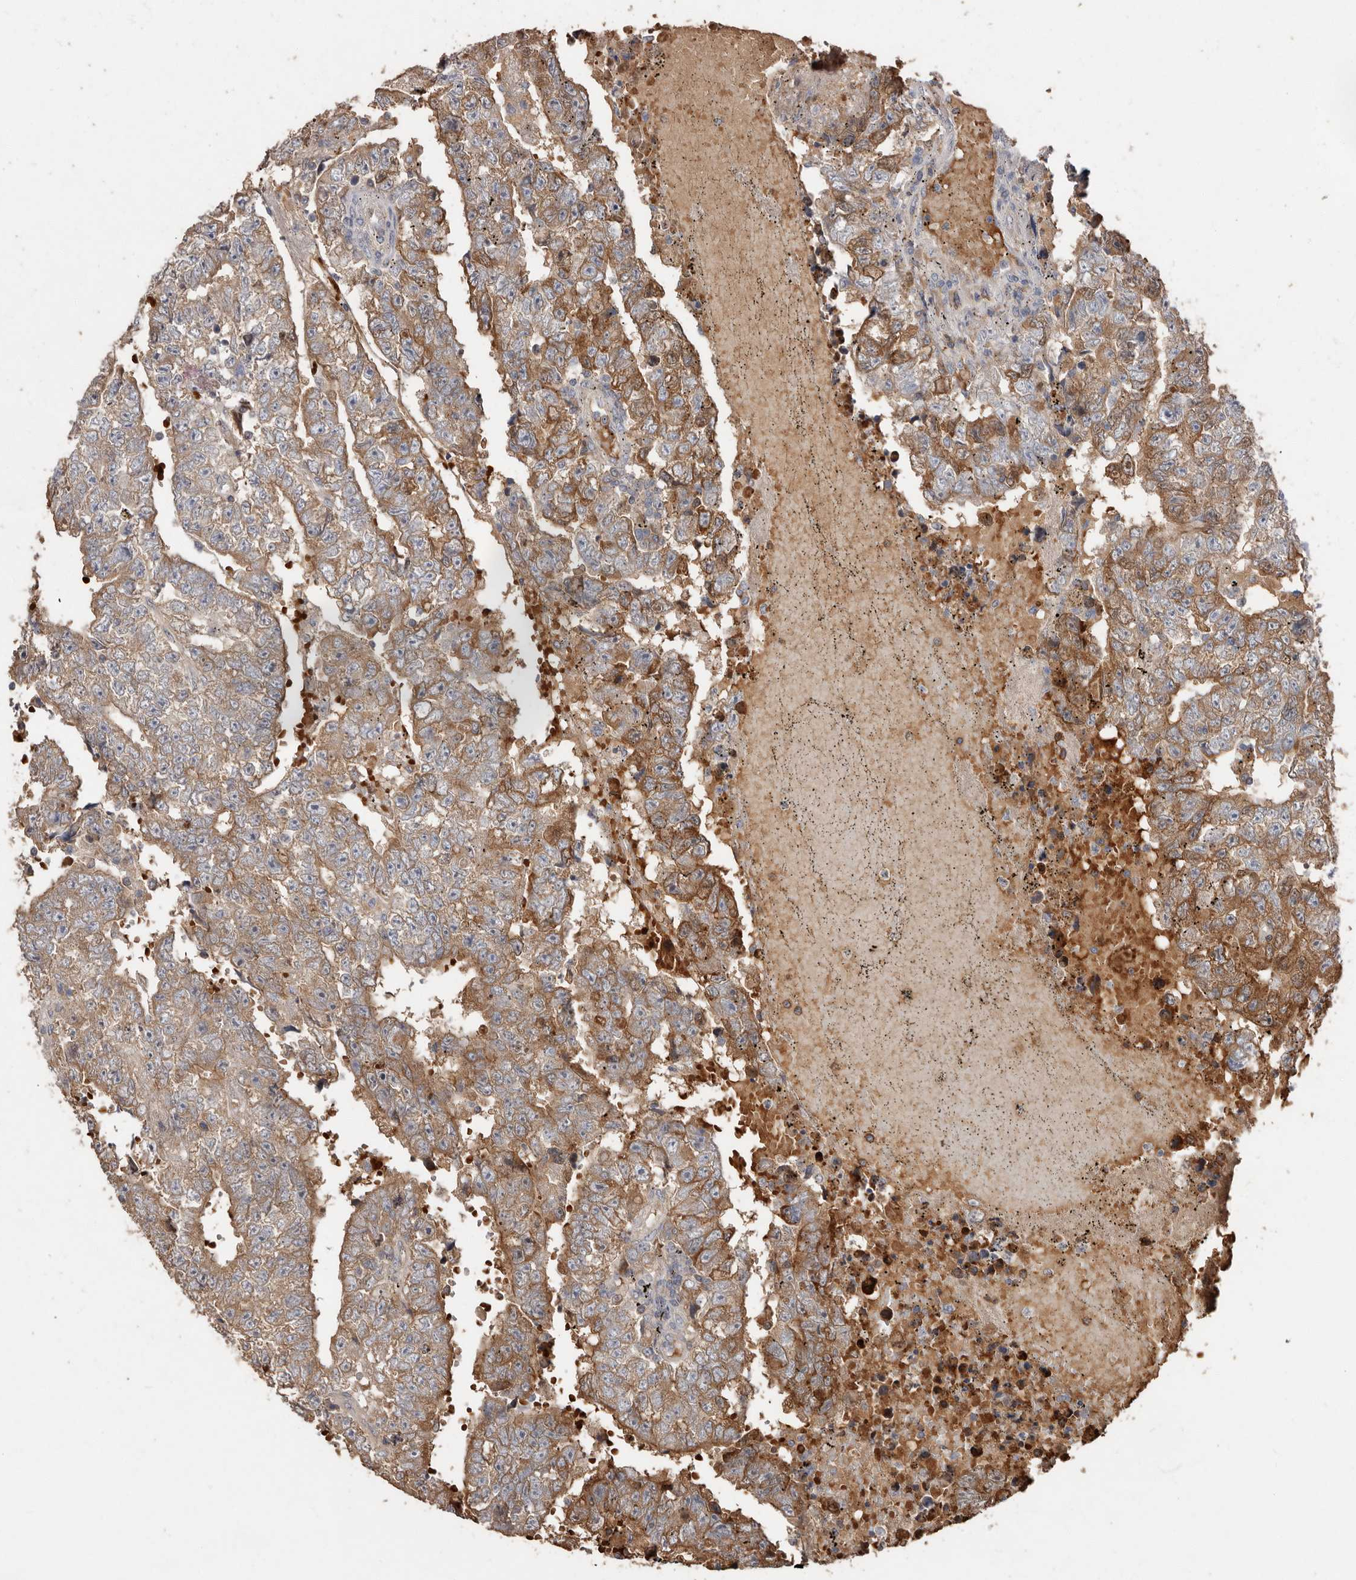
{"staining": {"intensity": "moderate", "quantity": ">75%", "location": "cytoplasmic/membranous"}, "tissue": "testis cancer", "cell_type": "Tumor cells", "image_type": "cancer", "snomed": [{"axis": "morphology", "description": "Carcinoma, Embryonal, NOS"}, {"axis": "topography", "description": "Testis"}], "caption": "The micrograph exhibits a brown stain indicating the presence of a protein in the cytoplasmic/membranous of tumor cells in testis embryonal carcinoma. (Stains: DAB in brown, nuclei in blue, Microscopy: brightfield microscopy at high magnification).", "gene": "KIF26B", "patient": {"sex": "male", "age": 25}}